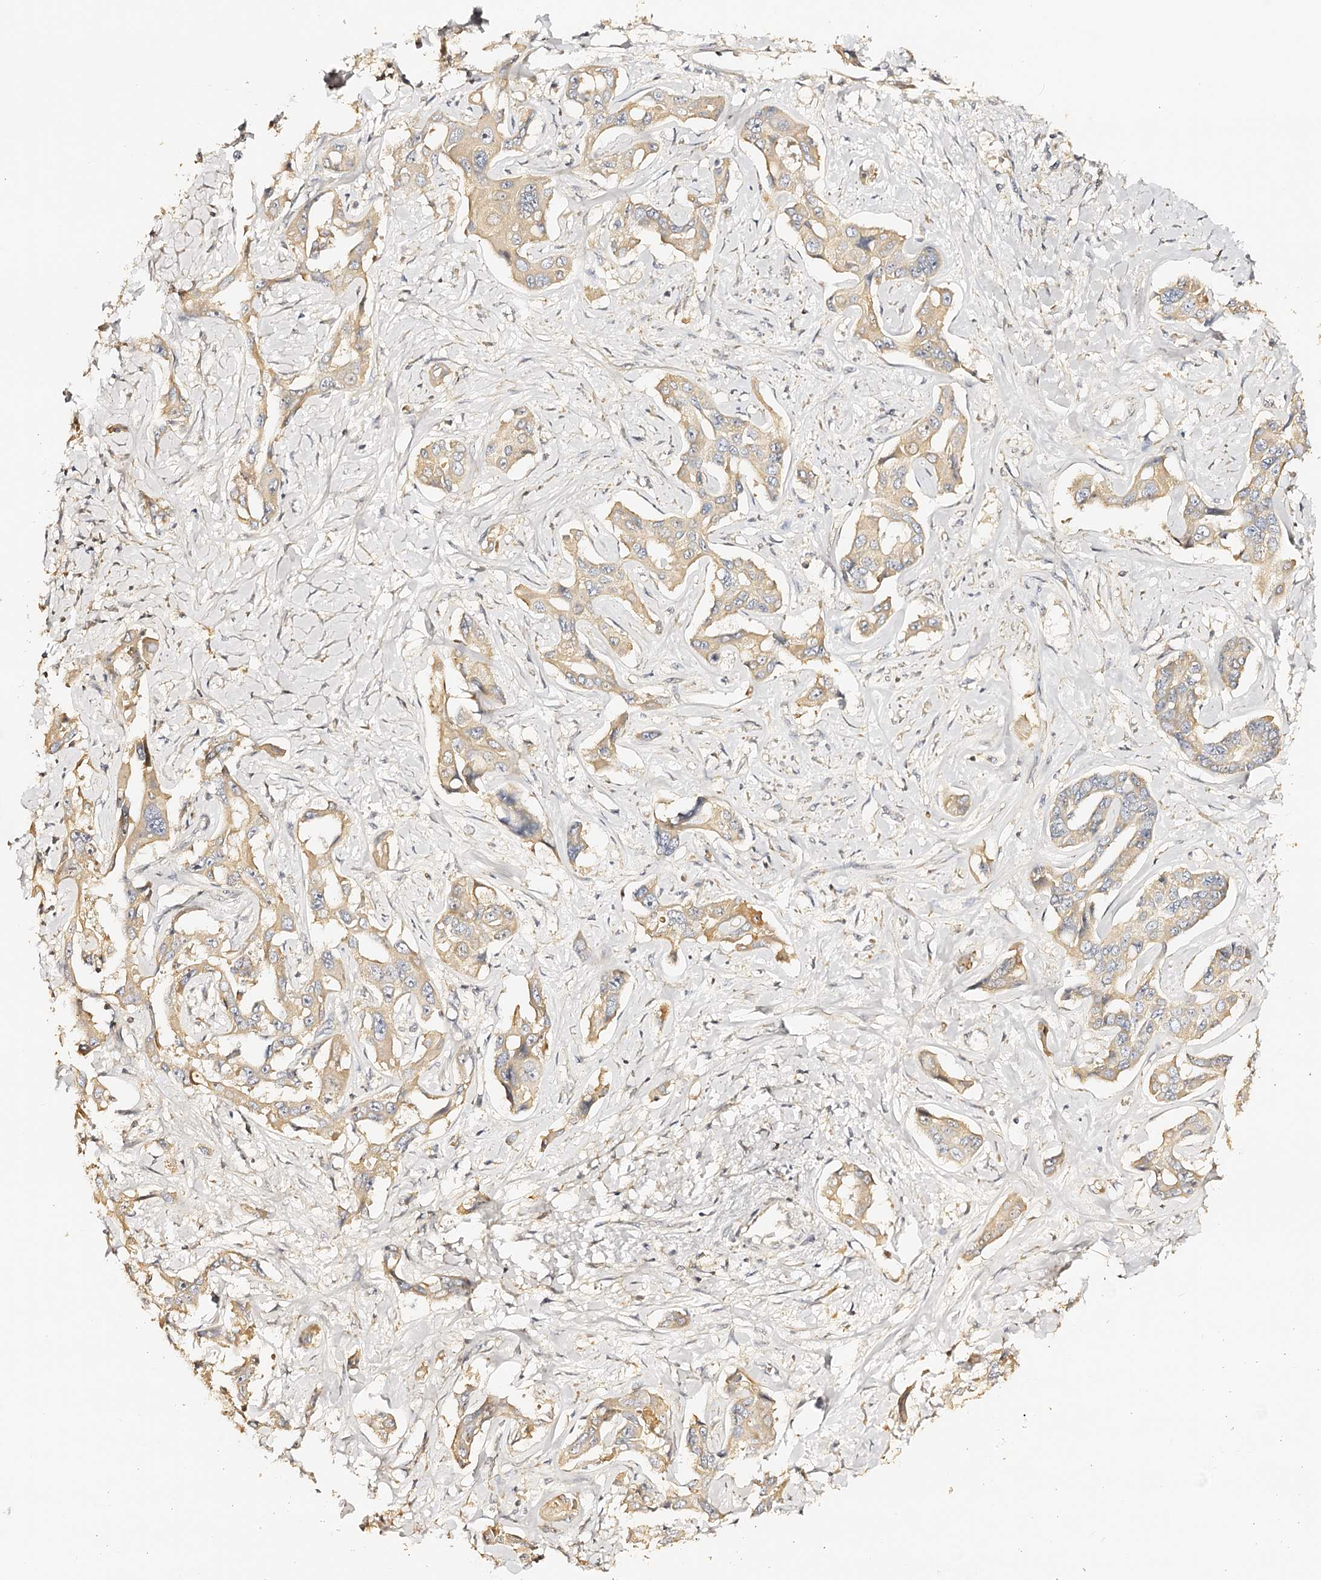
{"staining": {"intensity": "weak", "quantity": "<25%", "location": "cytoplasmic/membranous"}, "tissue": "liver cancer", "cell_type": "Tumor cells", "image_type": "cancer", "snomed": [{"axis": "morphology", "description": "Cholangiocarcinoma"}, {"axis": "topography", "description": "Liver"}], "caption": "DAB immunohistochemical staining of human liver cancer (cholangiocarcinoma) exhibits no significant expression in tumor cells.", "gene": "DMXL2", "patient": {"sex": "male", "age": 59}}